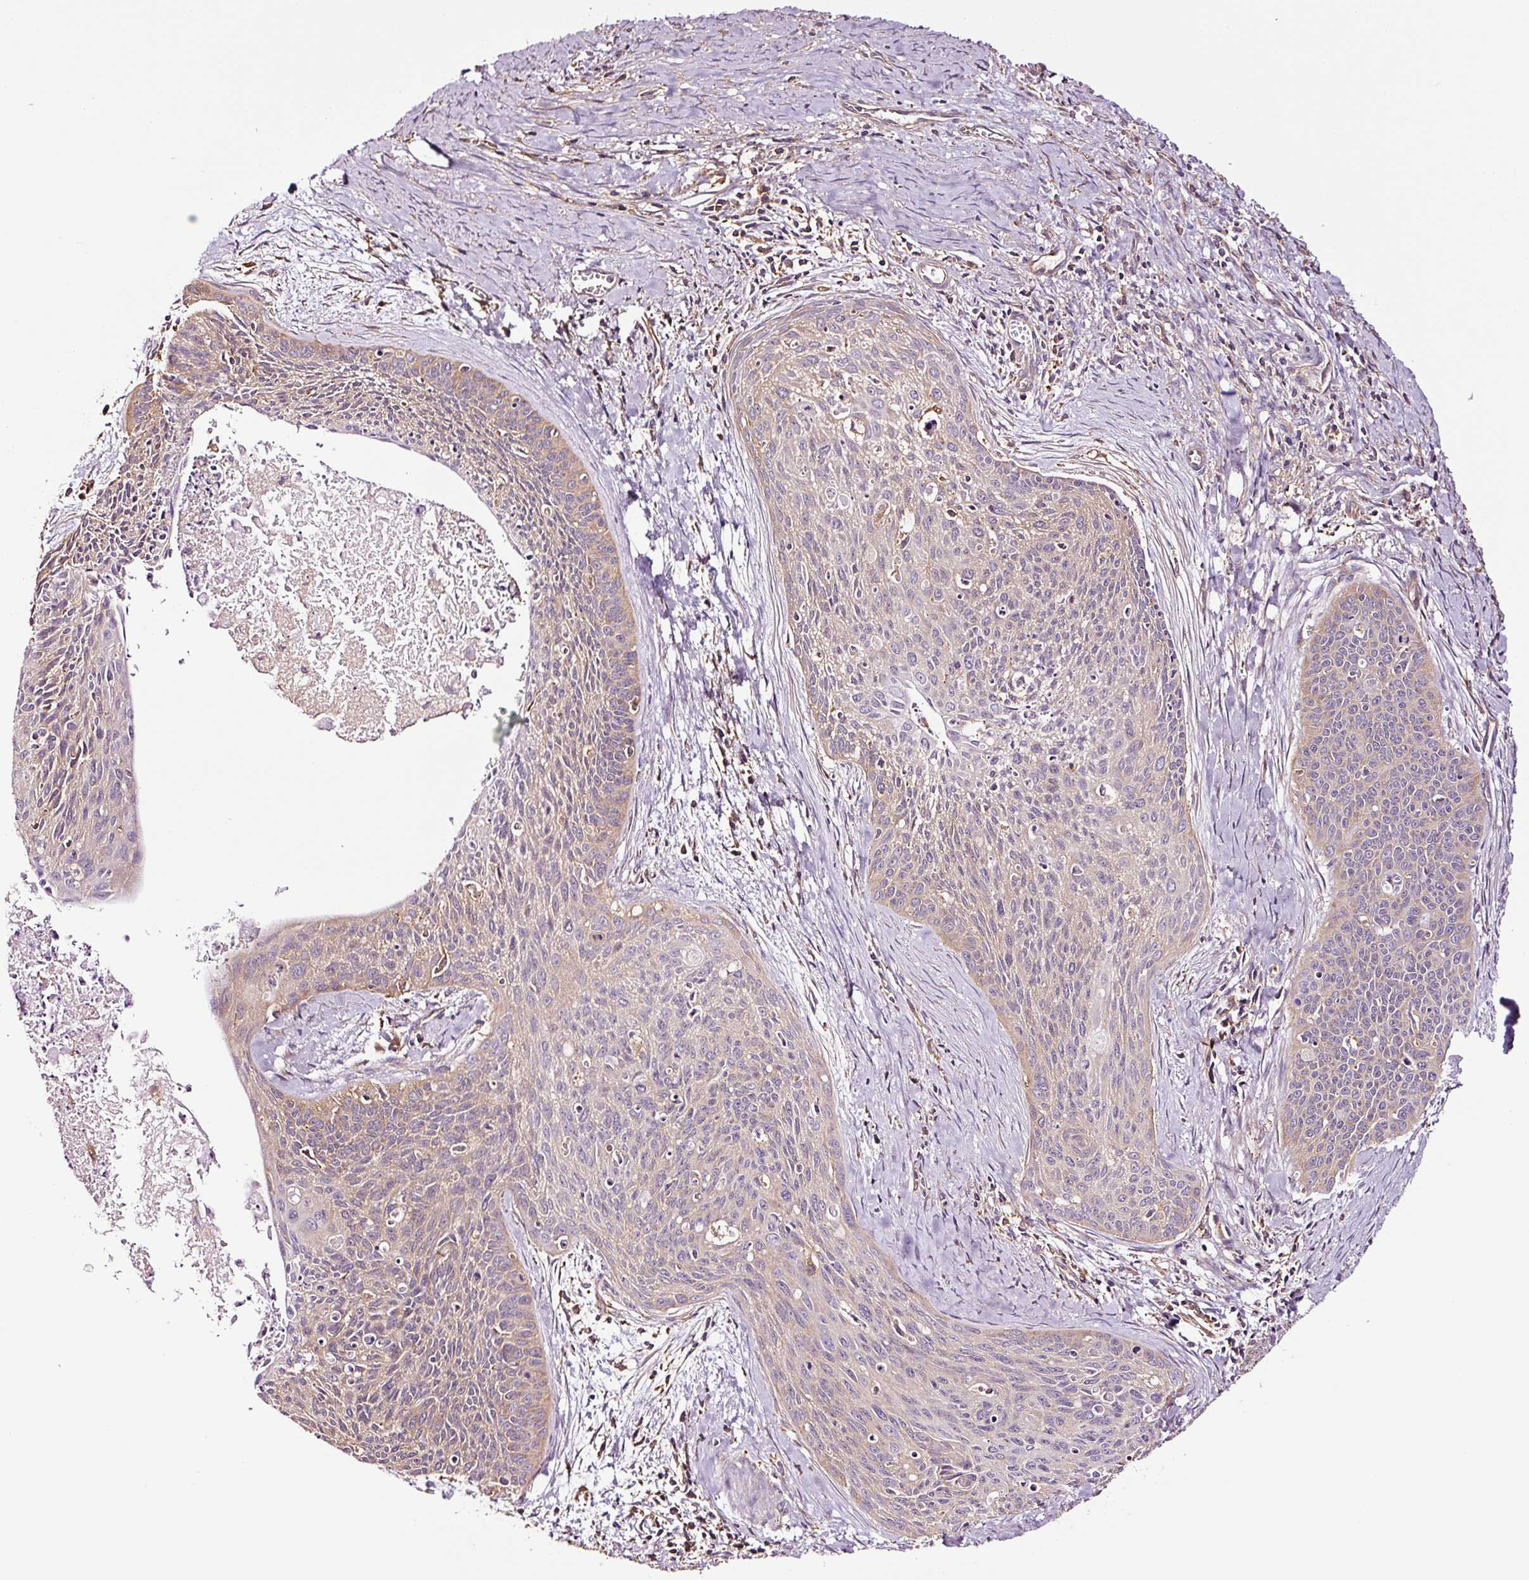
{"staining": {"intensity": "weak", "quantity": "25%-75%", "location": "cytoplasmic/membranous"}, "tissue": "cervical cancer", "cell_type": "Tumor cells", "image_type": "cancer", "snomed": [{"axis": "morphology", "description": "Squamous cell carcinoma, NOS"}, {"axis": "topography", "description": "Cervix"}], "caption": "This photomicrograph demonstrates immunohistochemistry staining of human cervical squamous cell carcinoma, with low weak cytoplasmic/membranous positivity in approximately 25%-75% of tumor cells.", "gene": "METAP1", "patient": {"sex": "female", "age": 55}}